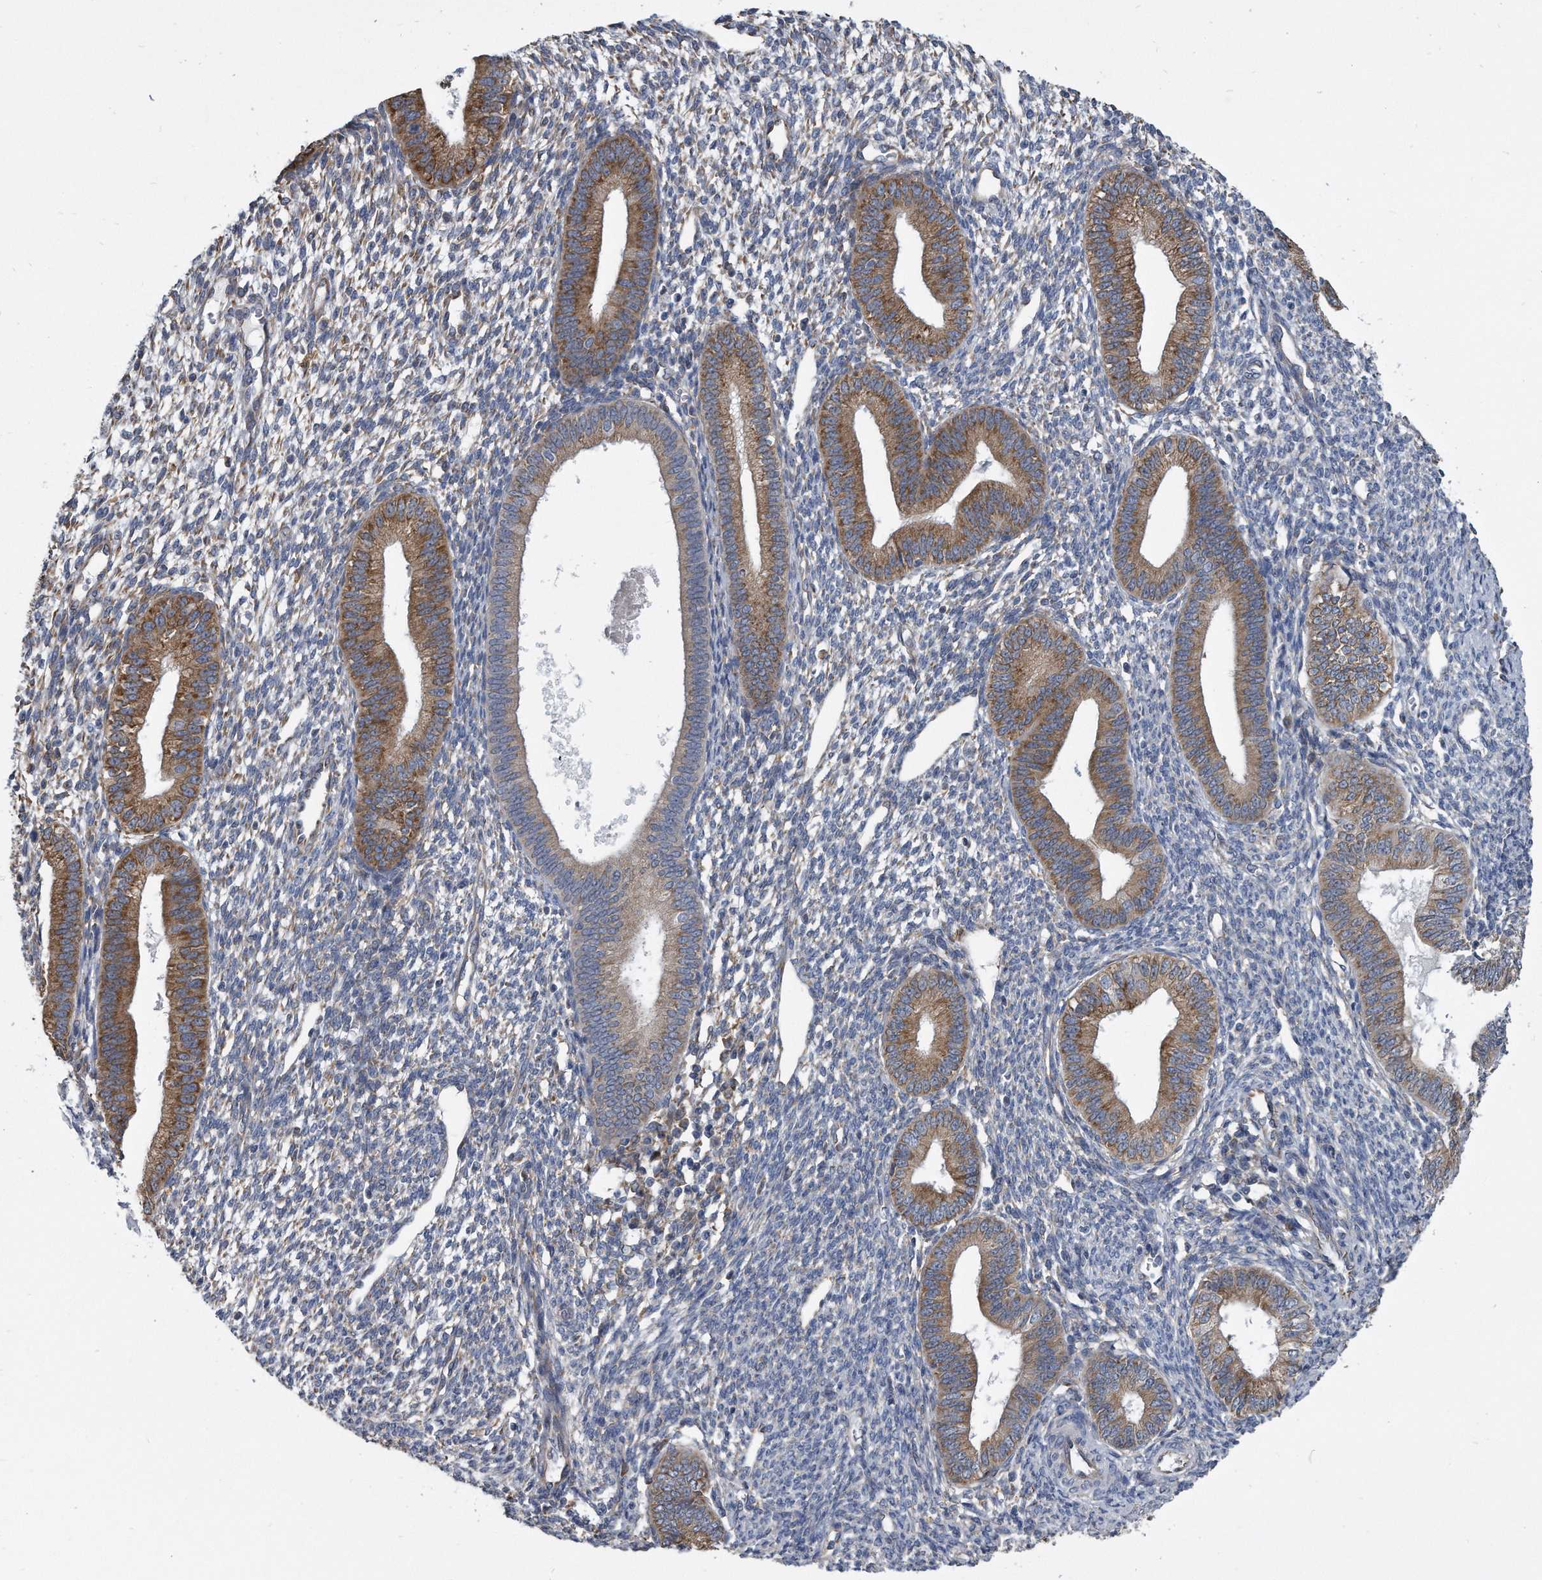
{"staining": {"intensity": "weak", "quantity": "<25%", "location": "cytoplasmic/membranous"}, "tissue": "endometrium", "cell_type": "Cells in endometrial stroma", "image_type": "normal", "snomed": [{"axis": "morphology", "description": "Normal tissue, NOS"}, {"axis": "topography", "description": "Endometrium"}], "caption": "Cells in endometrial stroma show no significant protein positivity in normal endometrium. (Stains: DAB IHC with hematoxylin counter stain, Microscopy: brightfield microscopy at high magnification).", "gene": "CCDC47", "patient": {"sex": "female", "age": 46}}